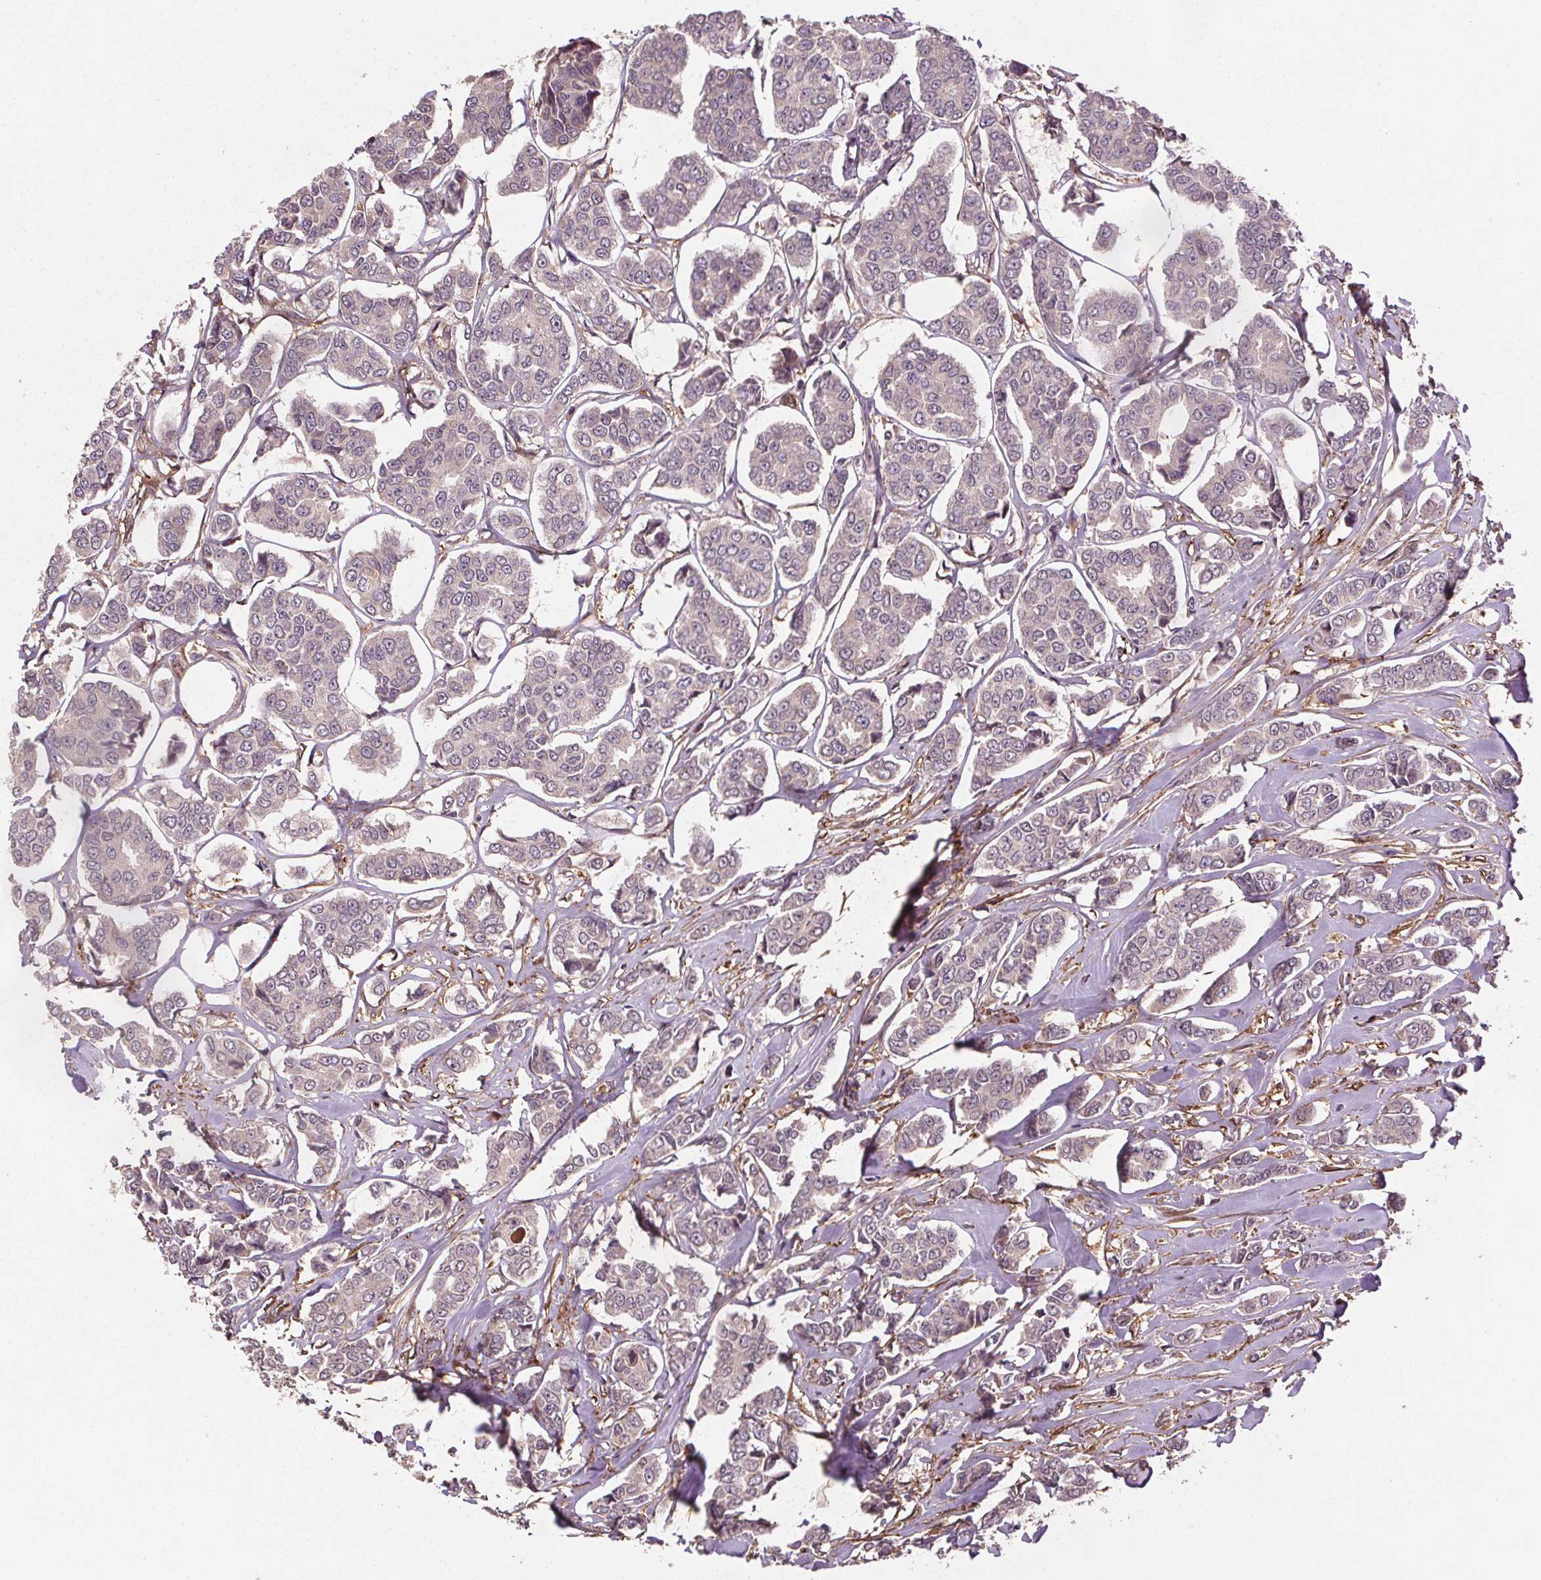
{"staining": {"intensity": "weak", "quantity": "<25%", "location": "cytoplasmic/membranous"}, "tissue": "breast cancer", "cell_type": "Tumor cells", "image_type": "cancer", "snomed": [{"axis": "morphology", "description": "Duct carcinoma"}, {"axis": "topography", "description": "Breast"}], "caption": "IHC of breast invasive ductal carcinoma shows no staining in tumor cells. (DAB (3,3'-diaminobenzidine) immunohistochemistry visualized using brightfield microscopy, high magnification).", "gene": "SEC14L2", "patient": {"sex": "female", "age": 94}}